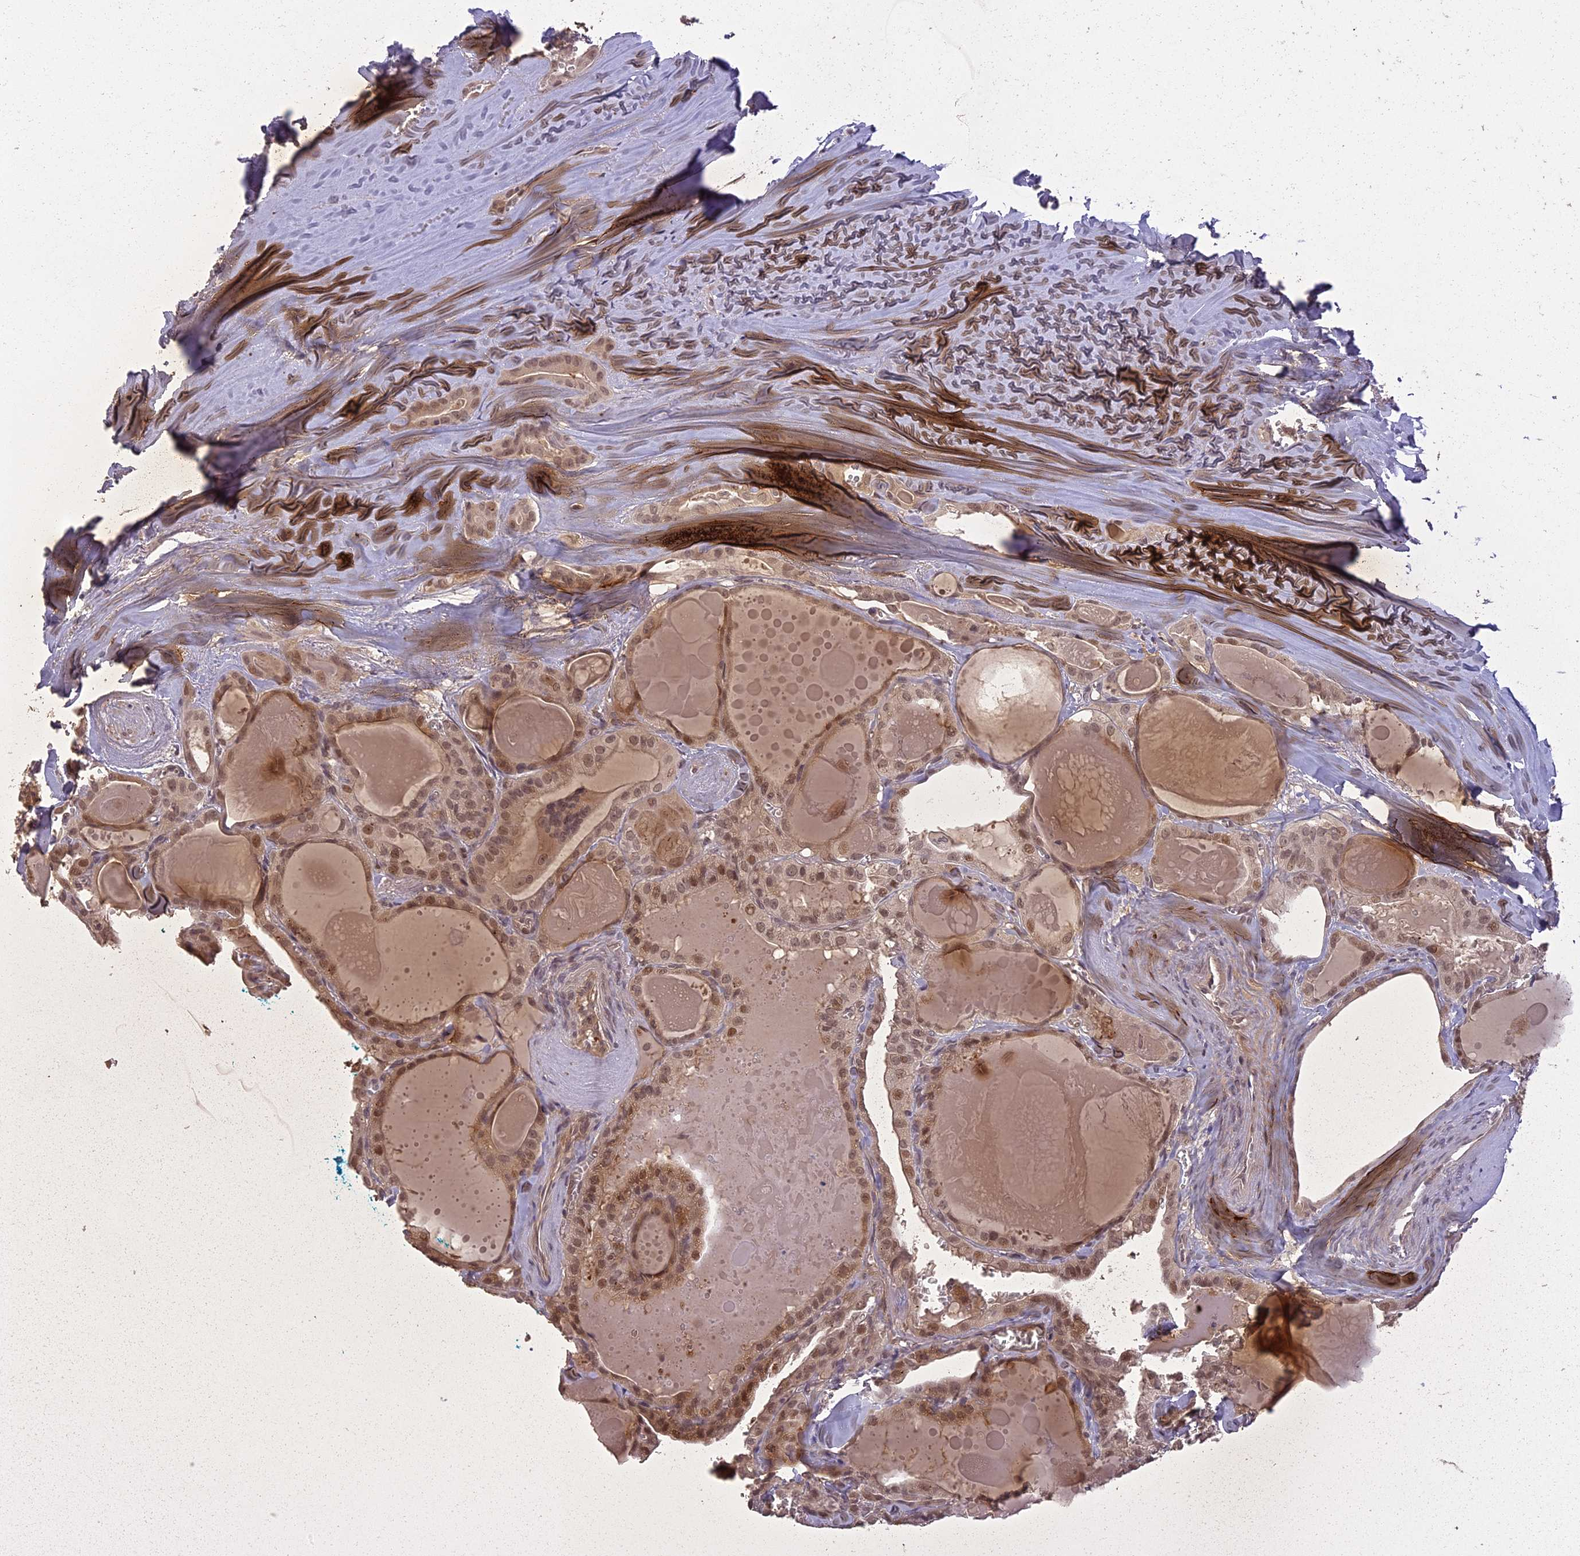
{"staining": {"intensity": "moderate", "quantity": ">75%", "location": "cytoplasmic/membranous,nuclear"}, "tissue": "thyroid cancer", "cell_type": "Tumor cells", "image_type": "cancer", "snomed": [{"axis": "morphology", "description": "Papillary adenocarcinoma, NOS"}, {"axis": "topography", "description": "Thyroid gland"}], "caption": "A micrograph of thyroid cancer stained for a protein reveals moderate cytoplasmic/membranous and nuclear brown staining in tumor cells. (DAB IHC with brightfield microscopy, high magnification).", "gene": "LIN37", "patient": {"sex": "male", "age": 52}}